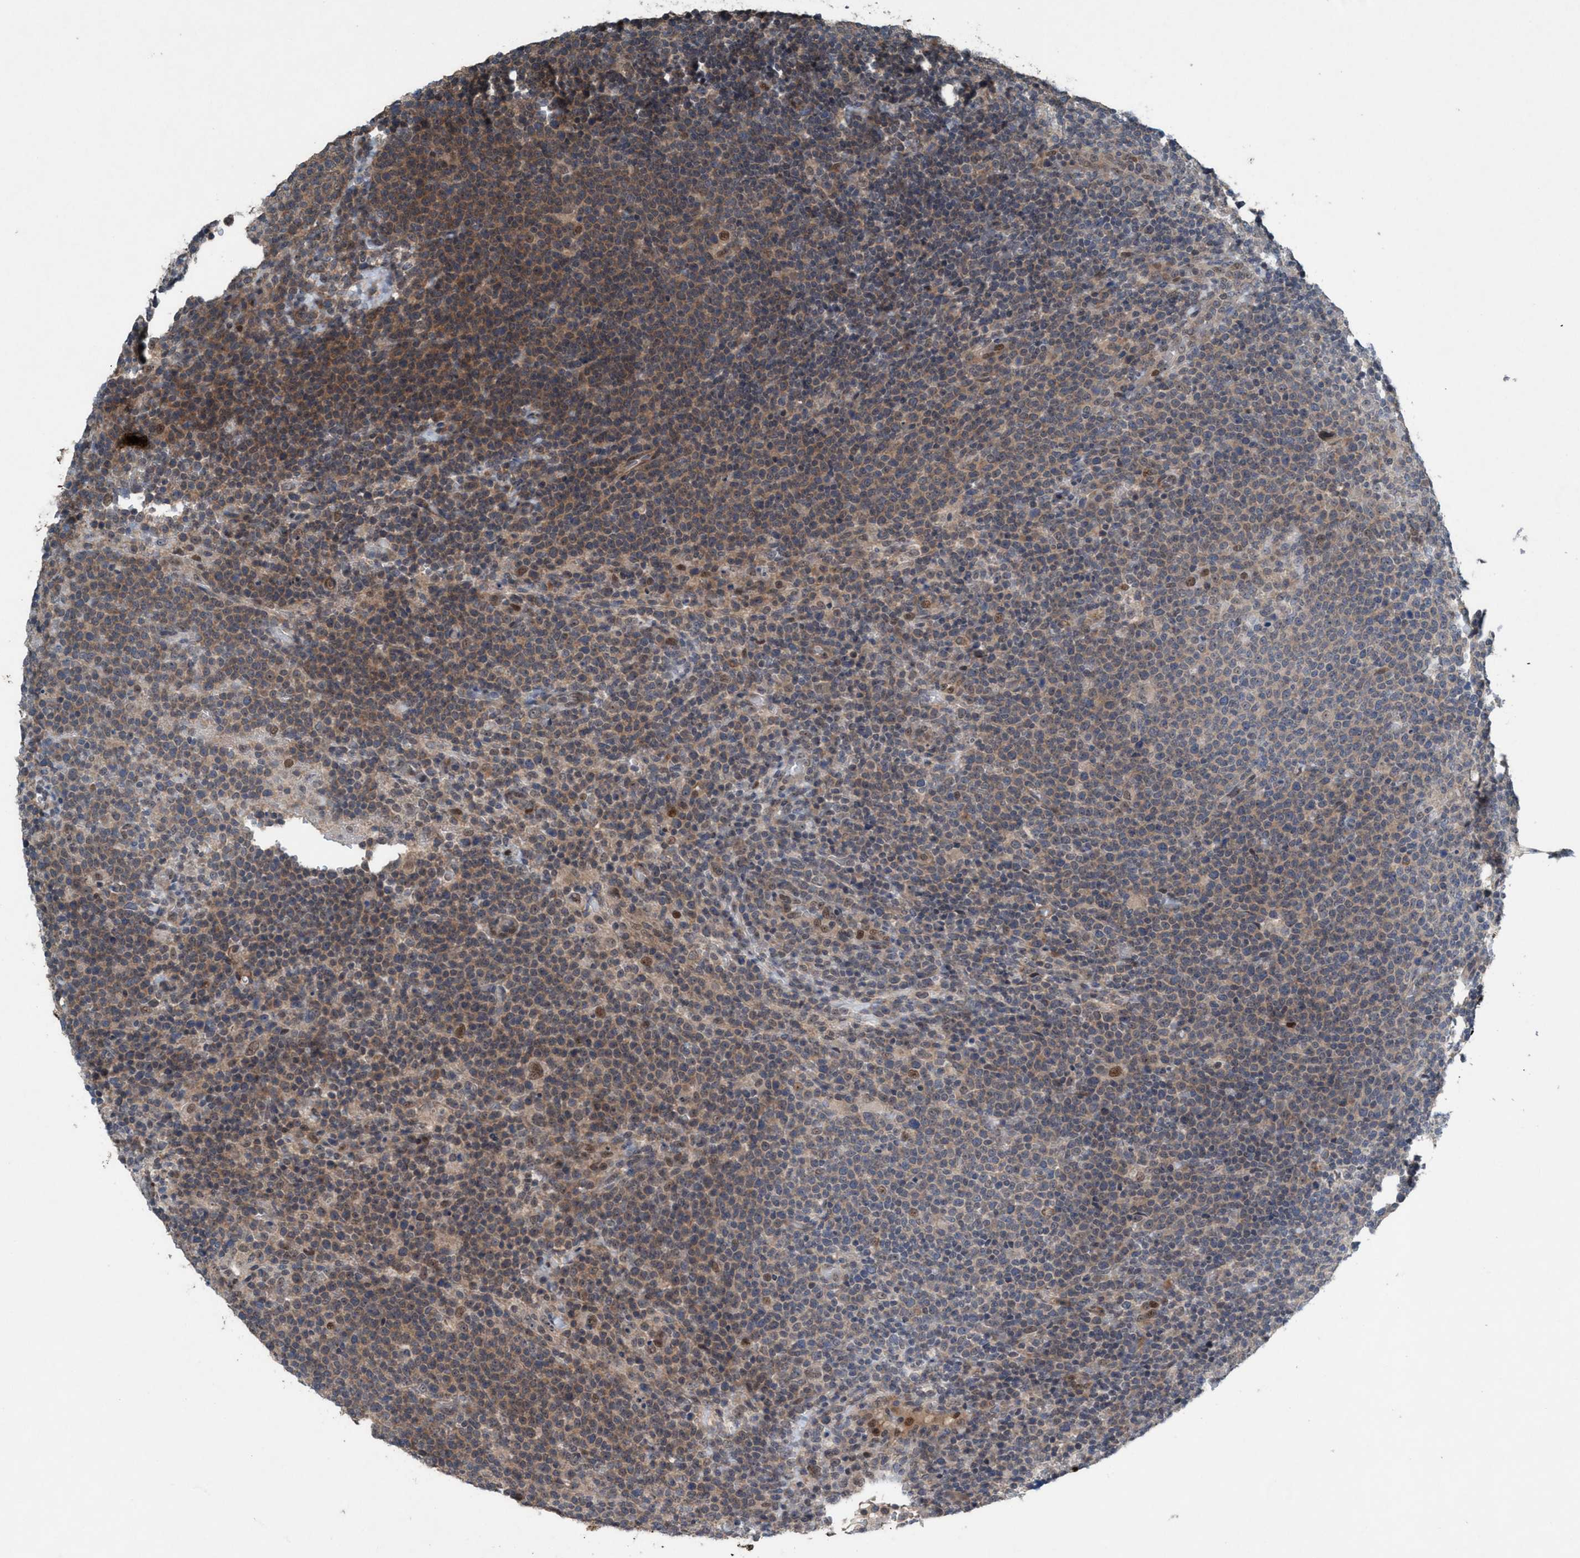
{"staining": {"intensity": "moderate", "quantity": "25%-75%", "location": "cytoplasmic/membranous"}, "tissue": "lymphoma", "cell_type": "Tumor cells", "image_type": "cancer", "snomed": [{"axis": "morphology", "description": "Malignant lymphoma, non-Hodgkin's type, High grade"}, {"axis": "topography", "description": "Lymph node"}], "caption": "Immunohistochemistry (IHC) image of human high-grade malignant lymphoma, non-Hodgkin's type stained for a protein (brown), which reveals medium levels of moderate cytoplasmic/membranous staining in approximately 25%-75% of tumor cells.", "gene": "NISCH", "patient": {"sex": "male", "age": 61}}